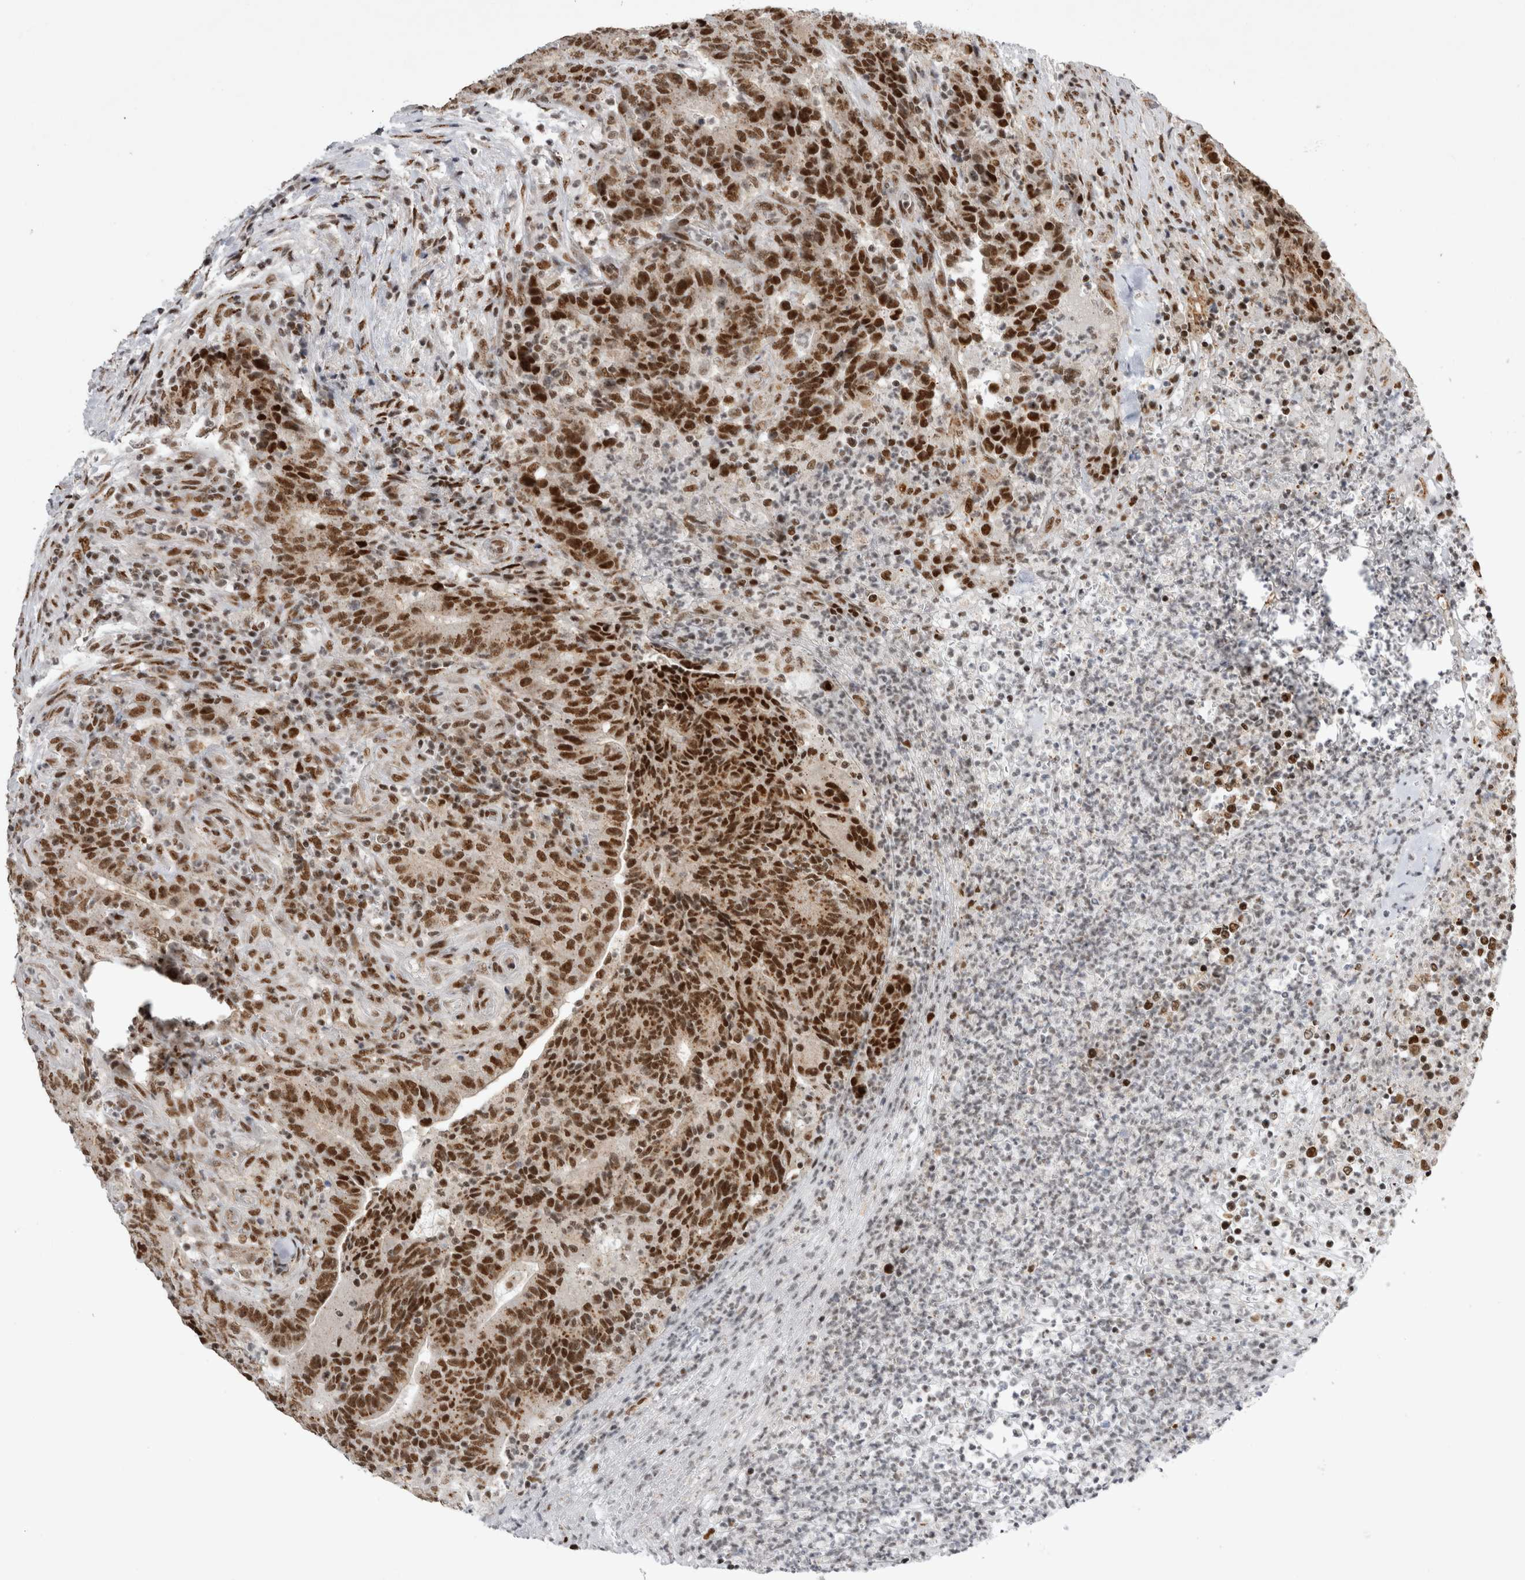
{"staining": {"intensity": "strong", "quantity": ">75%", "location": "nuclear"}, "tissue": "colorectal cancer", "cell_type": "Tumor cells", "image_type": "cancer", "snomed": [{"axis": "morphology", "description": "Normal tissue, NOS"}, {"axis": "morphology", "description": "Adenocarcinoma, NOS"}, {"axis": "topography", "description": "Colon"}], "caption": "This micrograph exhibits immunohistochemistry staining of human adenocarcinoma (colorectal), with high strong nuclear expression in about >75% of tumor cells.", "gene": "EYA2", "patient": {"sex": "female", "age": 75}}